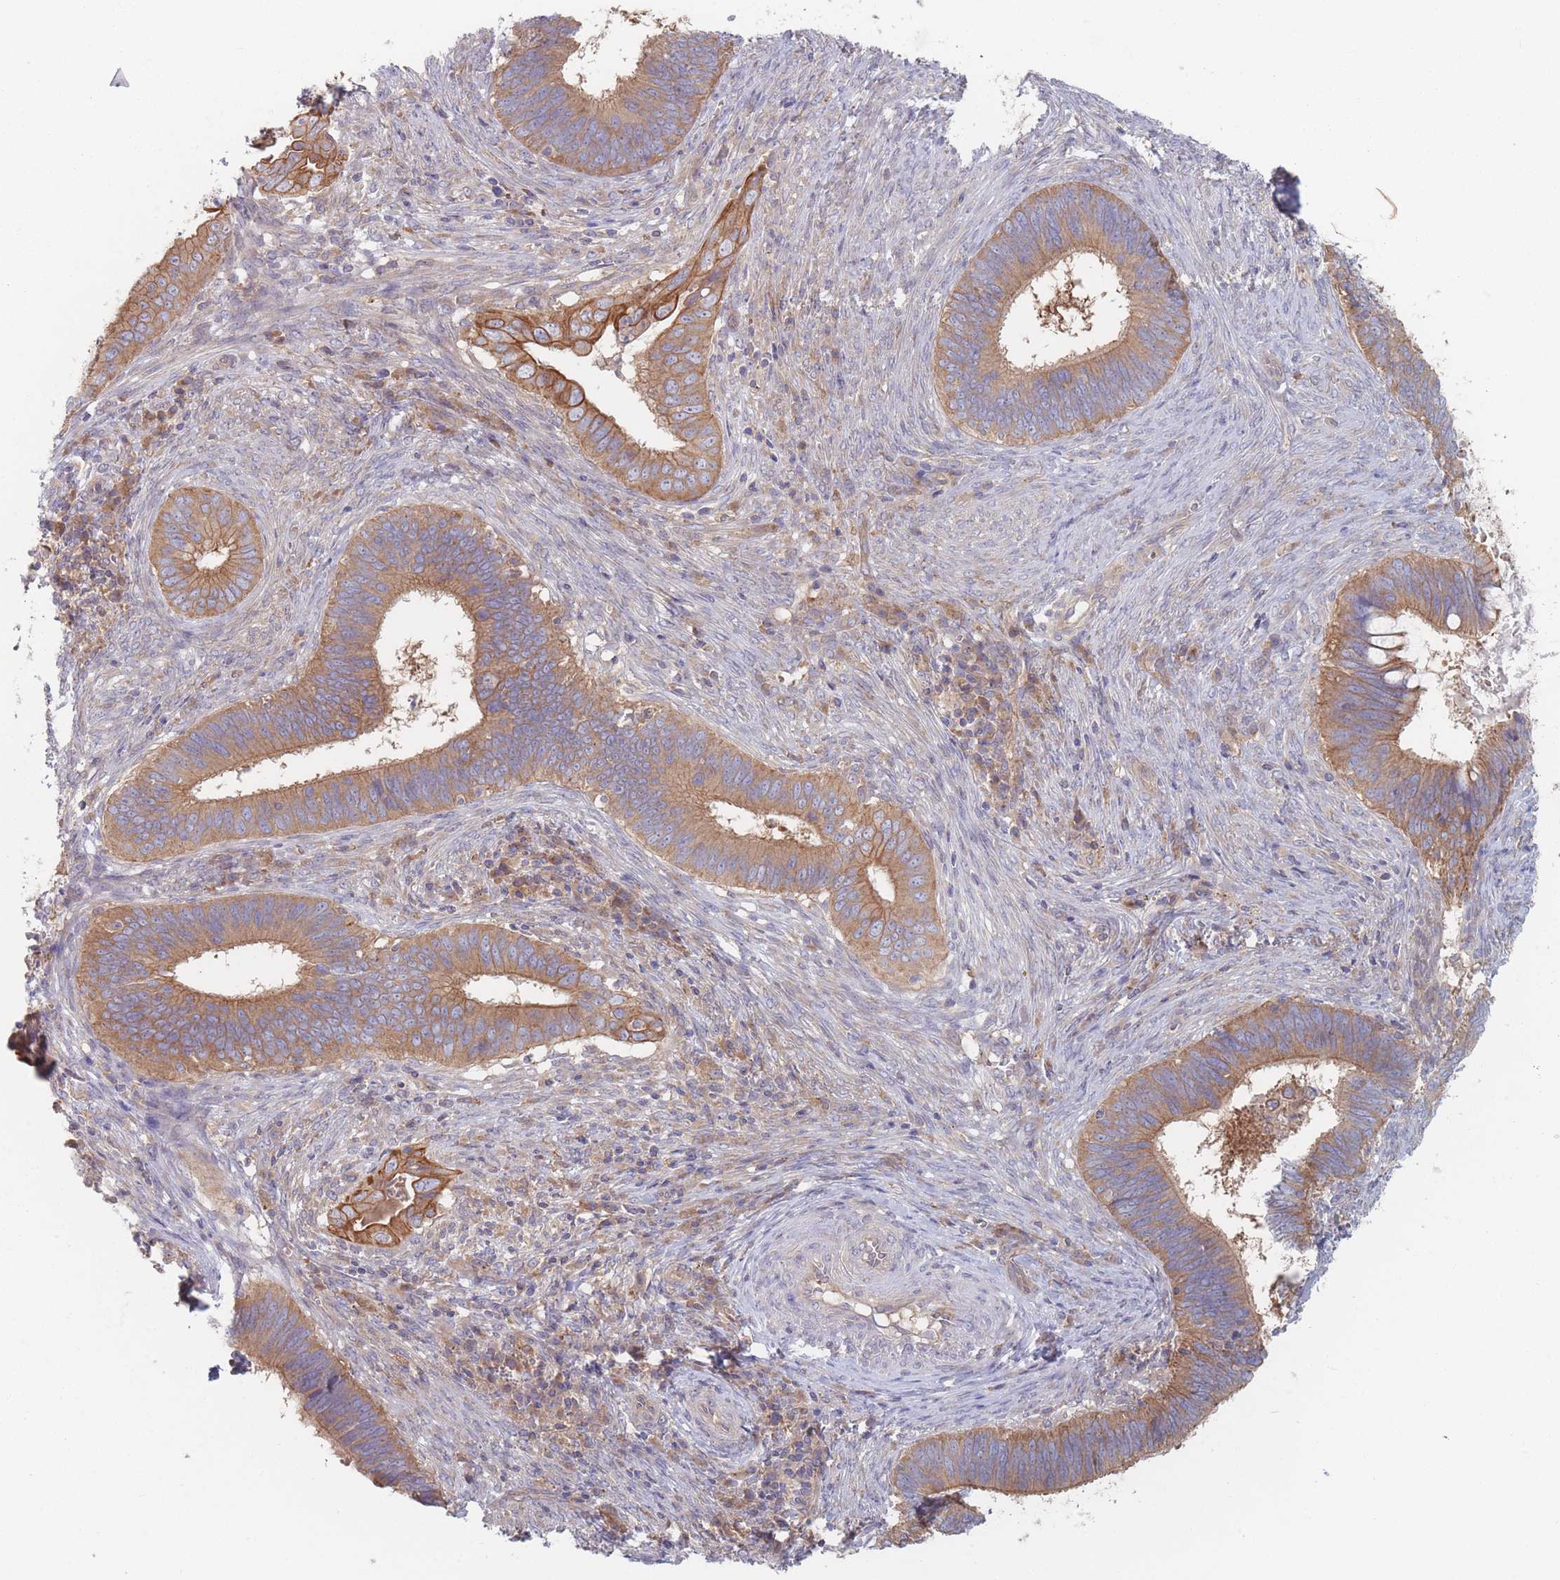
{"staining": {"intensity": "moderate", "quantity": ">75%", "location": "cytoplasmic/membranous"}, "tissue": "cervical cancer", "cell_type": "Tumor cells", "image_type": "cancer", "snomed": [{"axis": "morphology", "description": "Adenocarcinoma, NOS"}, {"axis": "topography", "description": "Cervix"}], "caption": "The photomicrograph shows staining of cervical cancer, revealing moderate cytoplasmic/membranous protein positivity (brown color) within tumor cells. (Stains: DAB in brown, nuclei in blue, Microscopy: brightfield microscopy at high magnification).", "gene": "EFCC1", "patient": {"sex": "female", "age": 42}}